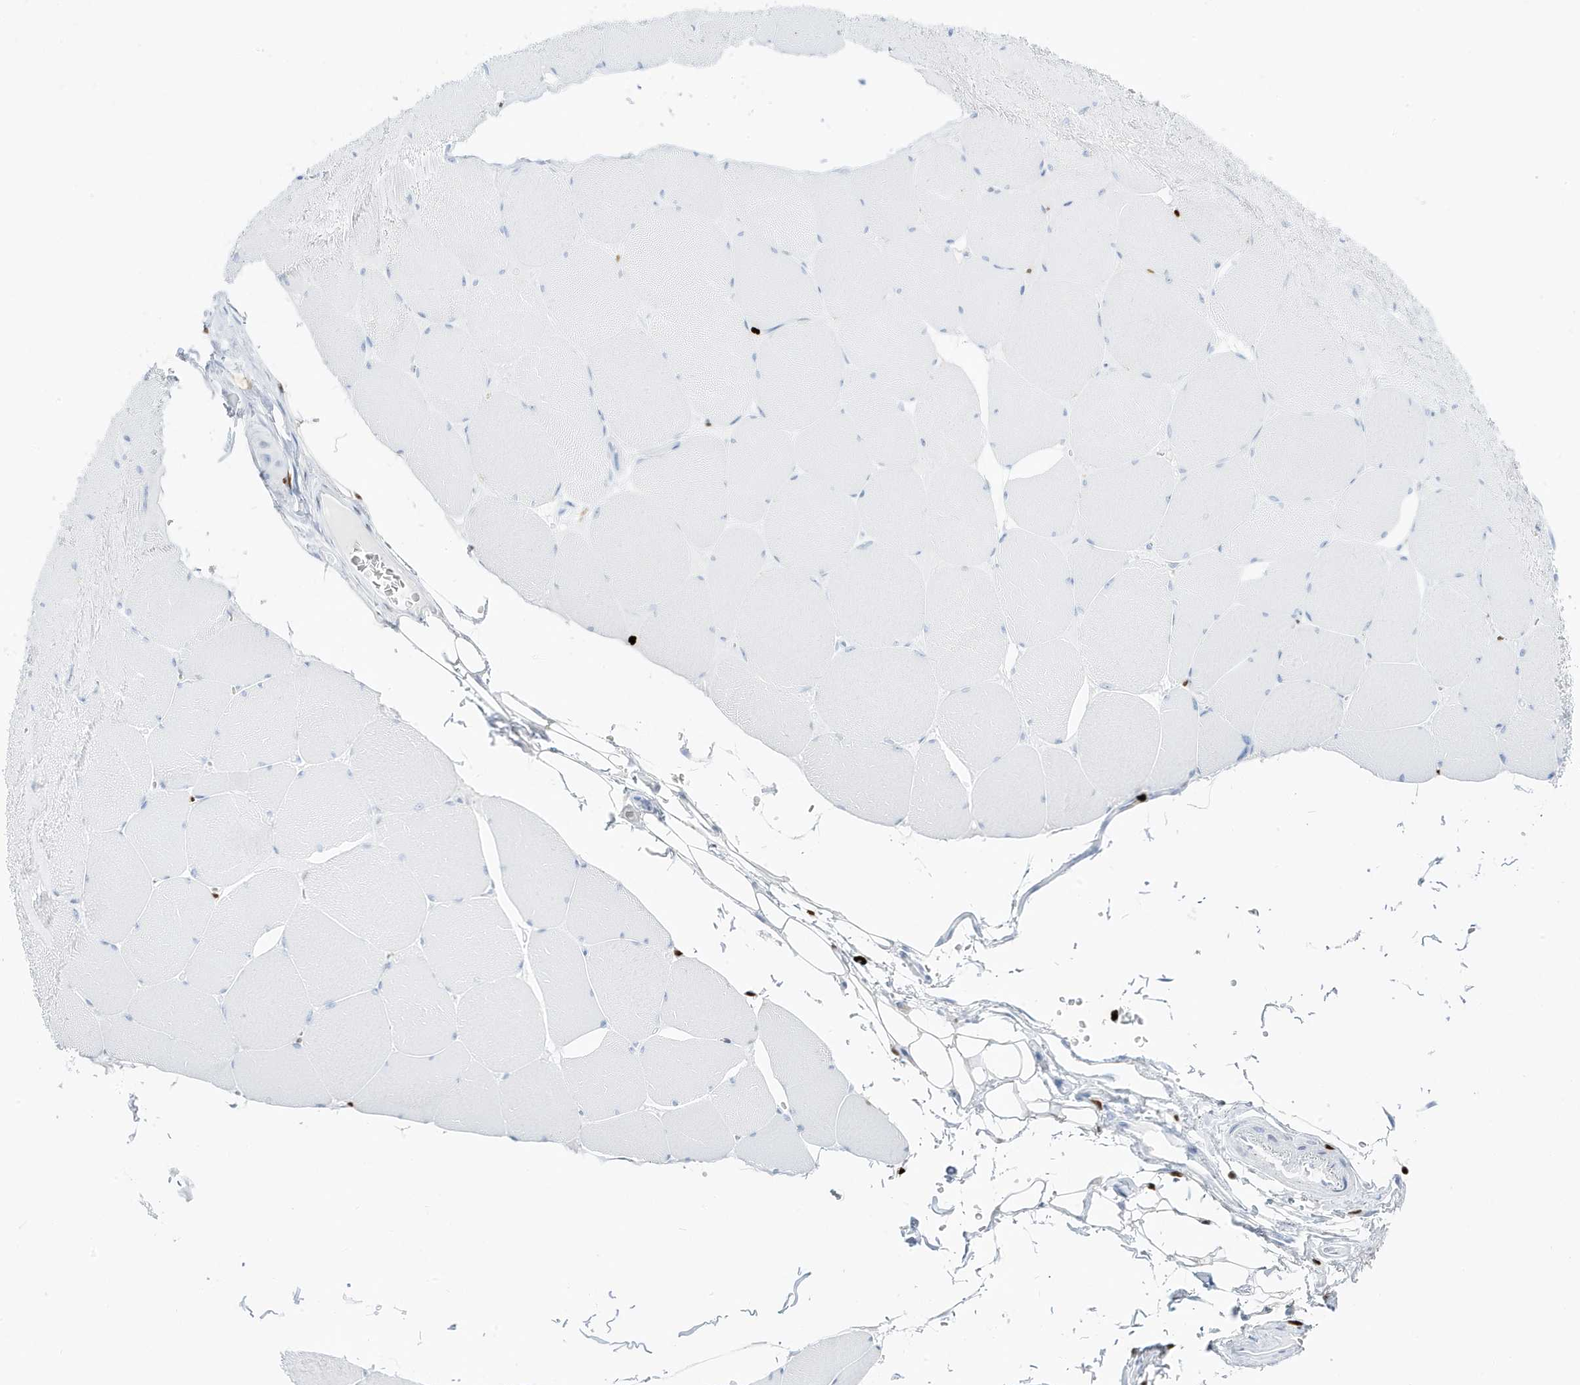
{"staining": {"intensity": "negative", "quantity": "none", "location": "none"}, "tissue": "skeletal muscle", "cell_type": "Myocytes", "image_type": "normal", "snomed": [{"axis": "morphology", "description": "Normal tissue, NOS"}, {"axis": "topography", "description": "Skeletal muscle"}, {"axis": "topography", "description": "Head-Neck"}], "caption": "Histopathology image shows no protein positivity in myocytes of unremarkable skeletal muscle. (DAB (3,3'-diaminobenzidine) immunohistochemistry with hematoxylin counter stain).", "gene": "MNDA", "patient": {"sex": "male", "age": 66}}